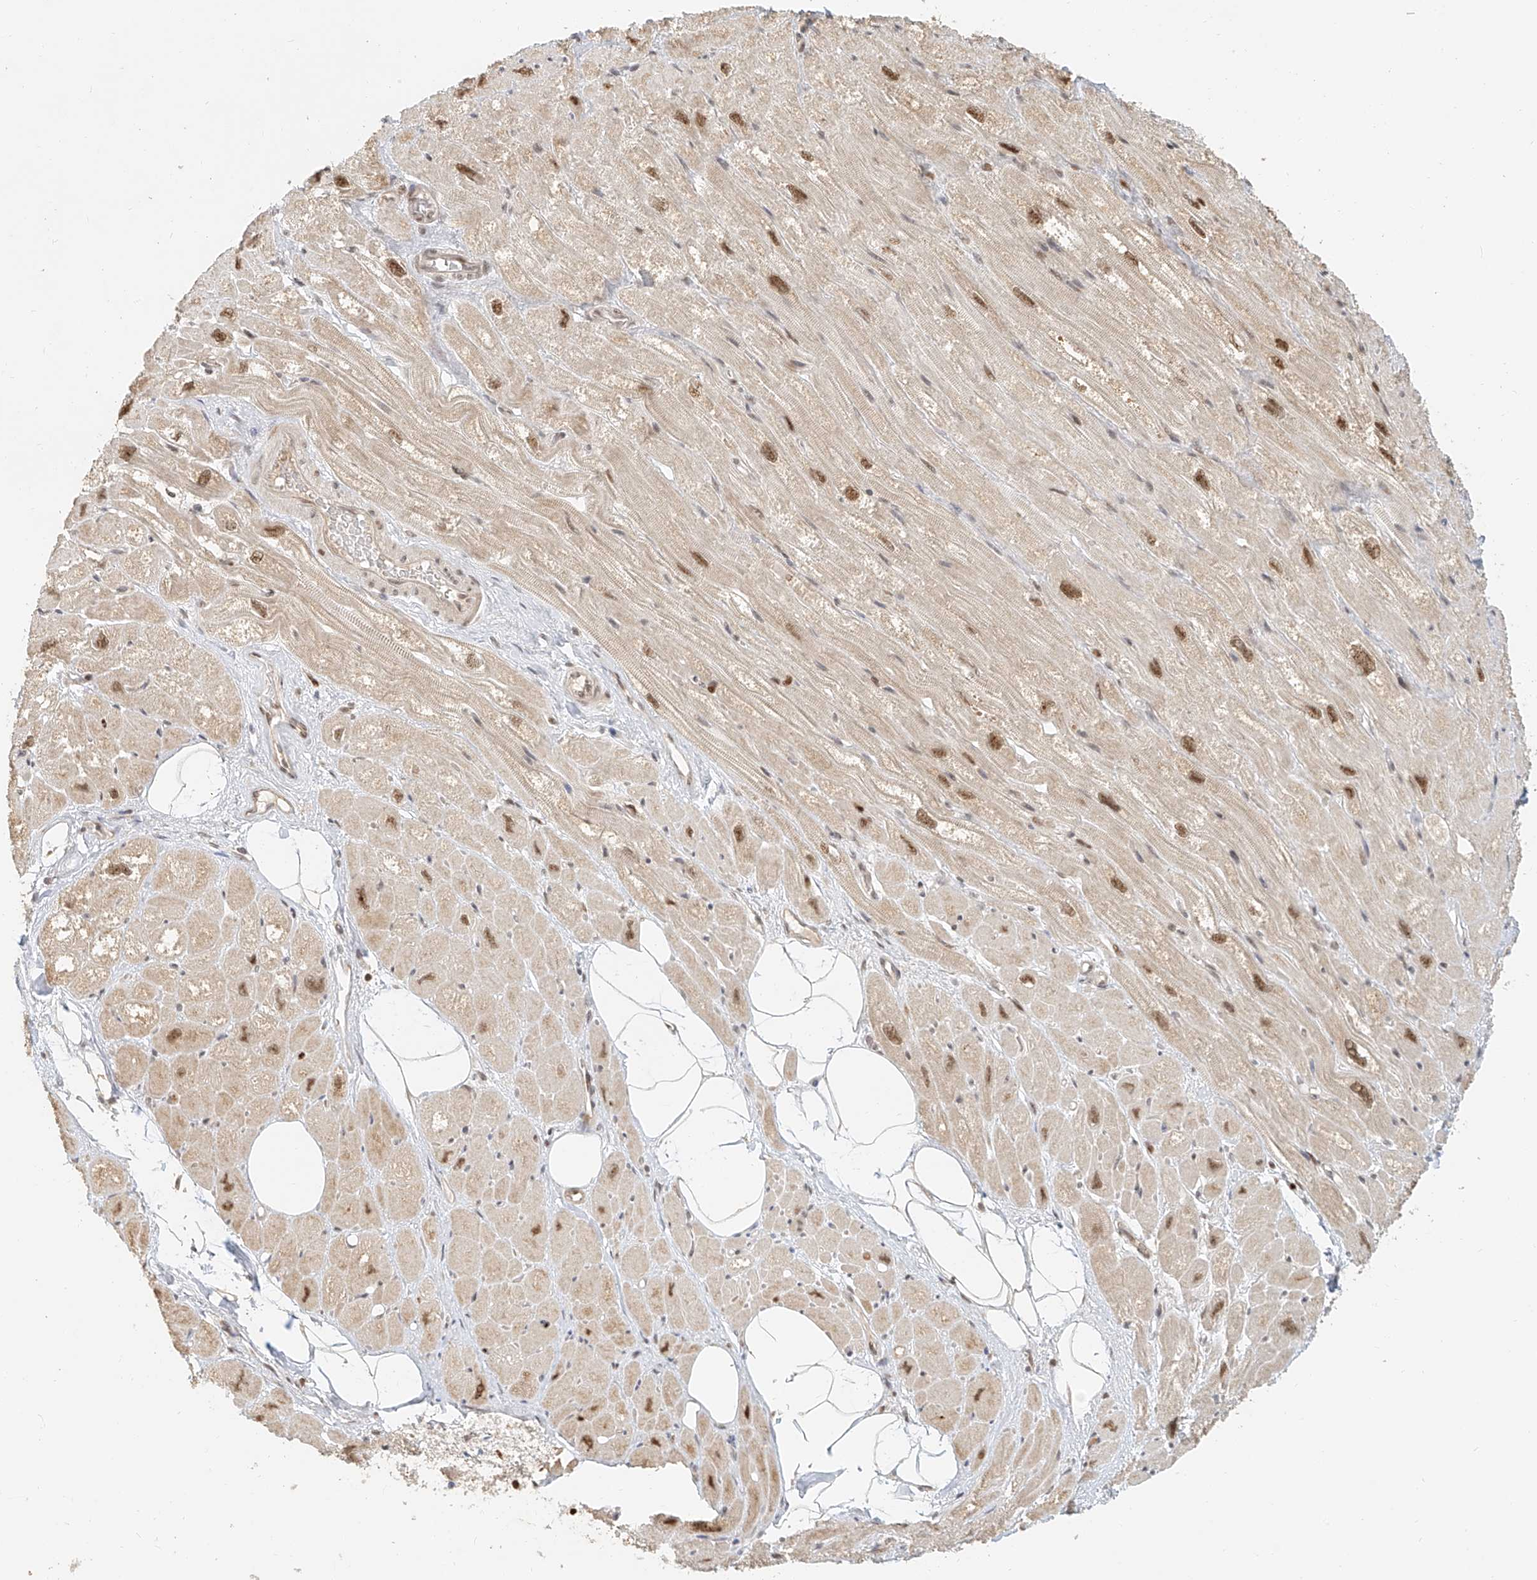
{"staining": {"intensity": "moderate", "quantity": "25%-75%", "location": "cytoplasmic/membranous,nuclear"}, "tissue": "heart muscle", "cell_type": "Cardiomyocytes", "image_type": "normal", "snomed": [{"axis": "morphology", "description": "Normal tissue, NOS"}, {"axis": "topography", "description": "Heart"}], "caption": "The micrograph reveals staining of unremarkable heart muscle, revealing moderate cytoplasmic/membranous,nuclear protein positivity (brown color) within cardiomyocytes.", "gene": "CXorf58", "patient": {"sex": "male", "age": 50}}